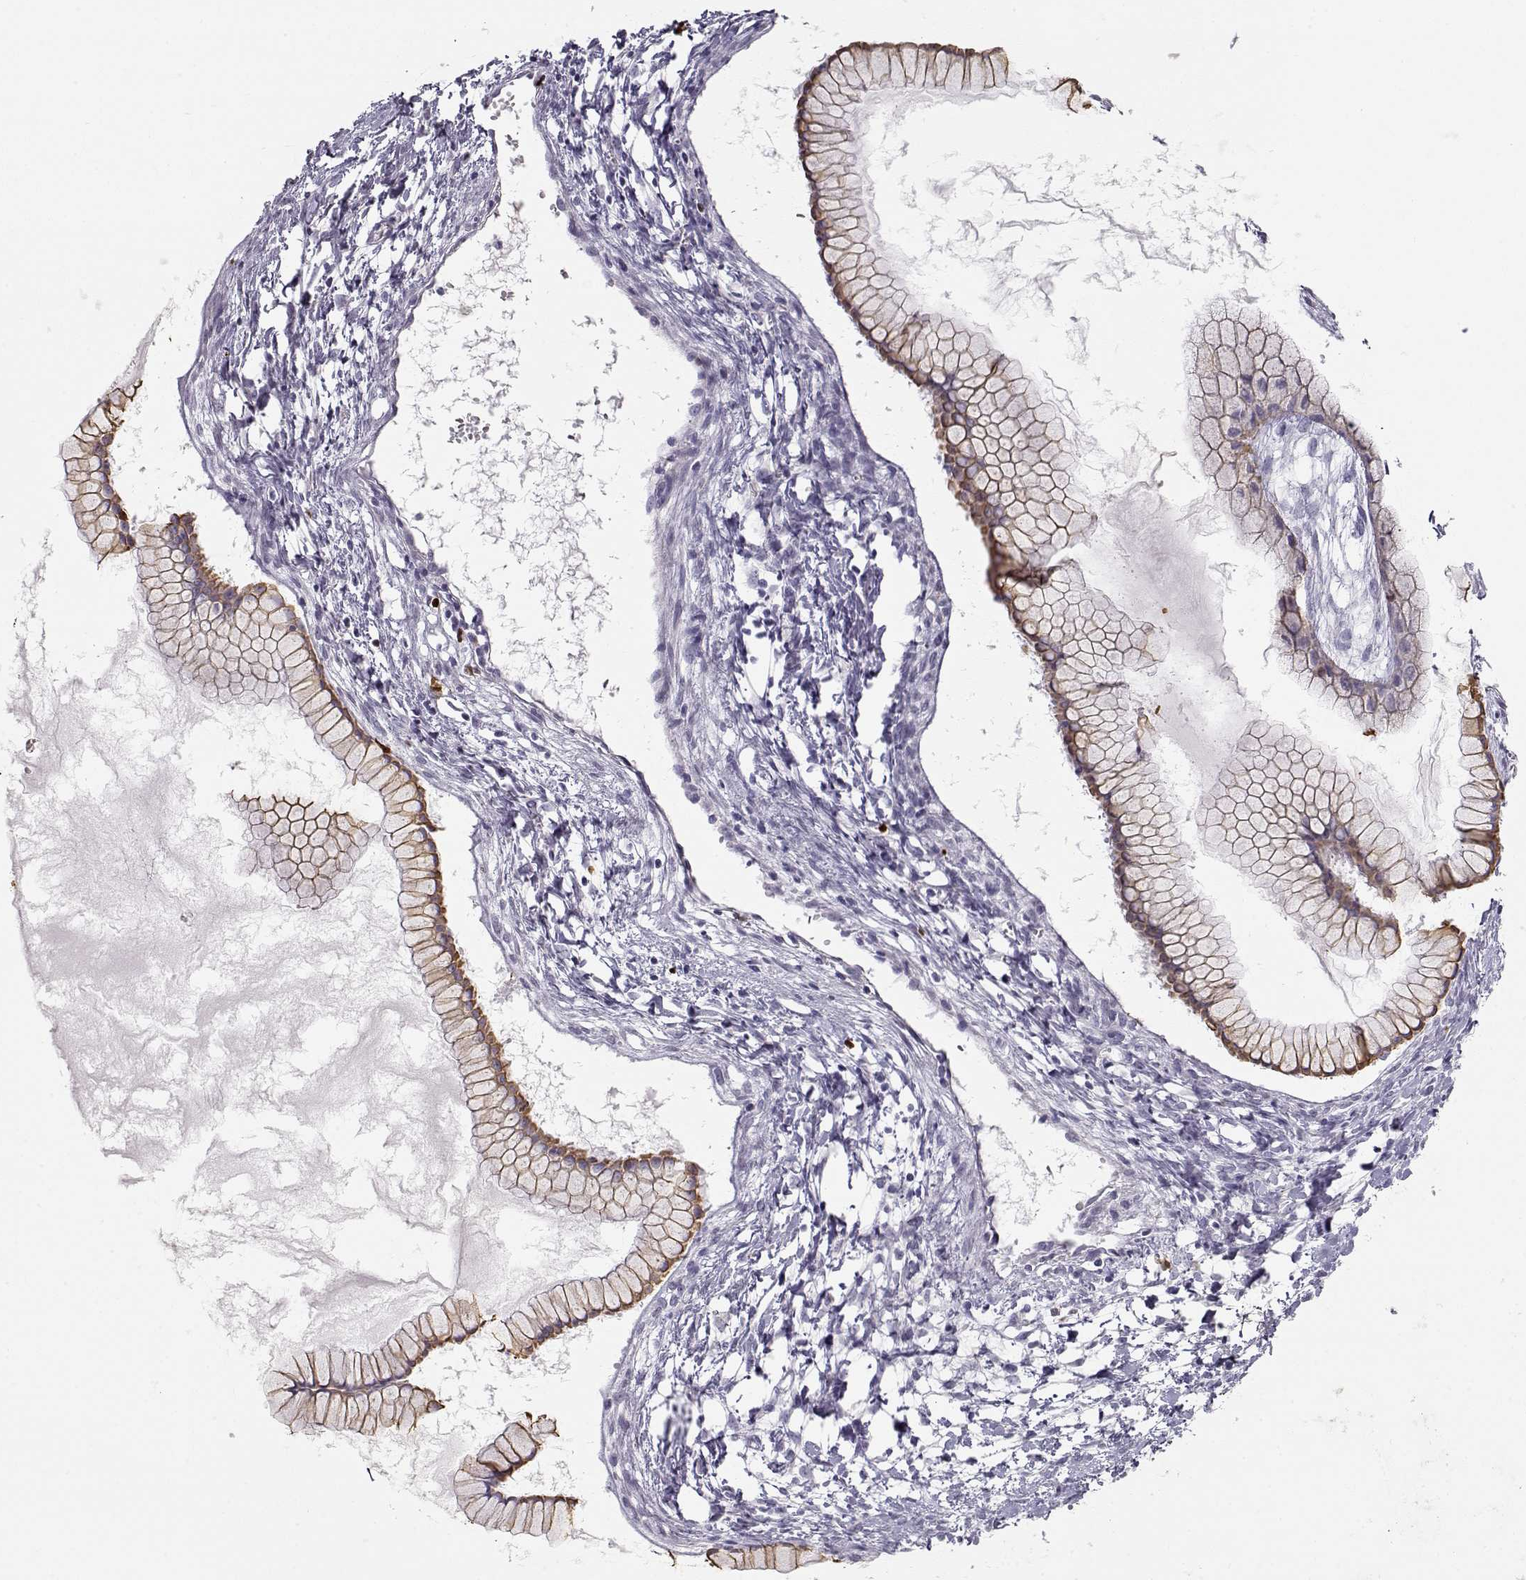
{"staining": {"intensity": "moderate", "quantity": ">75%", "location": "cytoplasmic/membranous"}, "tissue": "ovarian cancer", "cell_type": "Tumor cells", "image_type": "cancer", "snomed": [{"axis": "morphology", "description": "Cystadenocarcinoma, mucinous, NOS"}, {"axis": "topography", "description": "Ovary"}], "caption": "The image demonstrates immunohistochemical staining of ovarian cancer (mucinous cystadenocarcinoma). There is moderate cytoplasmic/membranous staining is appreciated in about >75% of tumor cells. The protein is shown in brown color, while the nuclei are stained blue.", "gene": "S100B", "patient": {"sex": "female", "age": 41}}